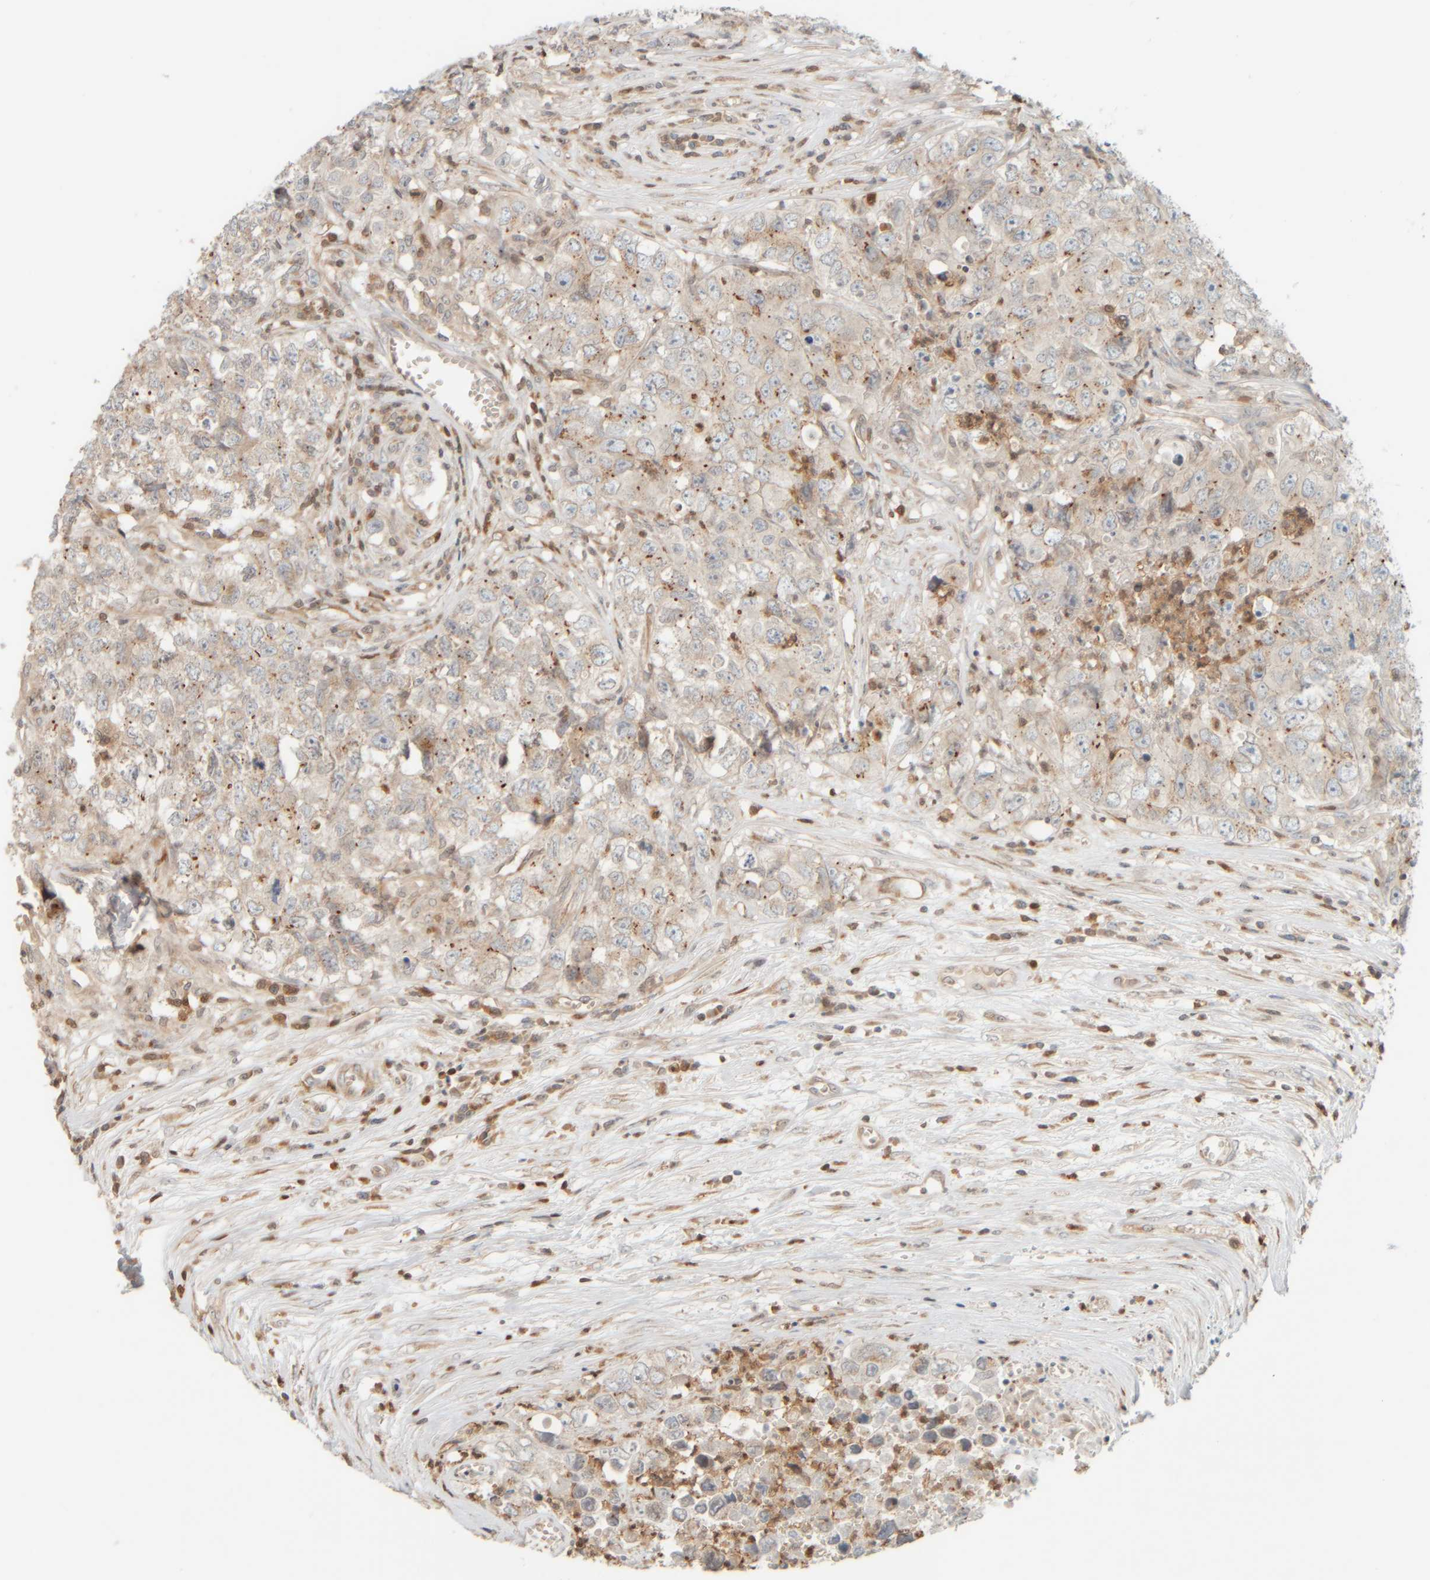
{"staining": {"intensity": "weak", "quantity": ">75%", "location": "cytoplasmic/membranous"}, "tissue": "testis cancer", "cell_type": "Tumor cells", "image_type": "cancer", "snomed": [{"axis": "morphology", "description": "Seminoma, NOS"}, {"axis": "morphology", "description": "Carcinoma, Embryonal, NOS"}, {"axis": "topography", "description": "Testis"}], "caption": "Testis cancer (embryonal carcinoma) stained for a protein displays weak cytoplasmic/membranous positivity in tumor cells.", "gene": "PTGES3L-AARSD1", "patient": {"sex": "male", "age": 43}}